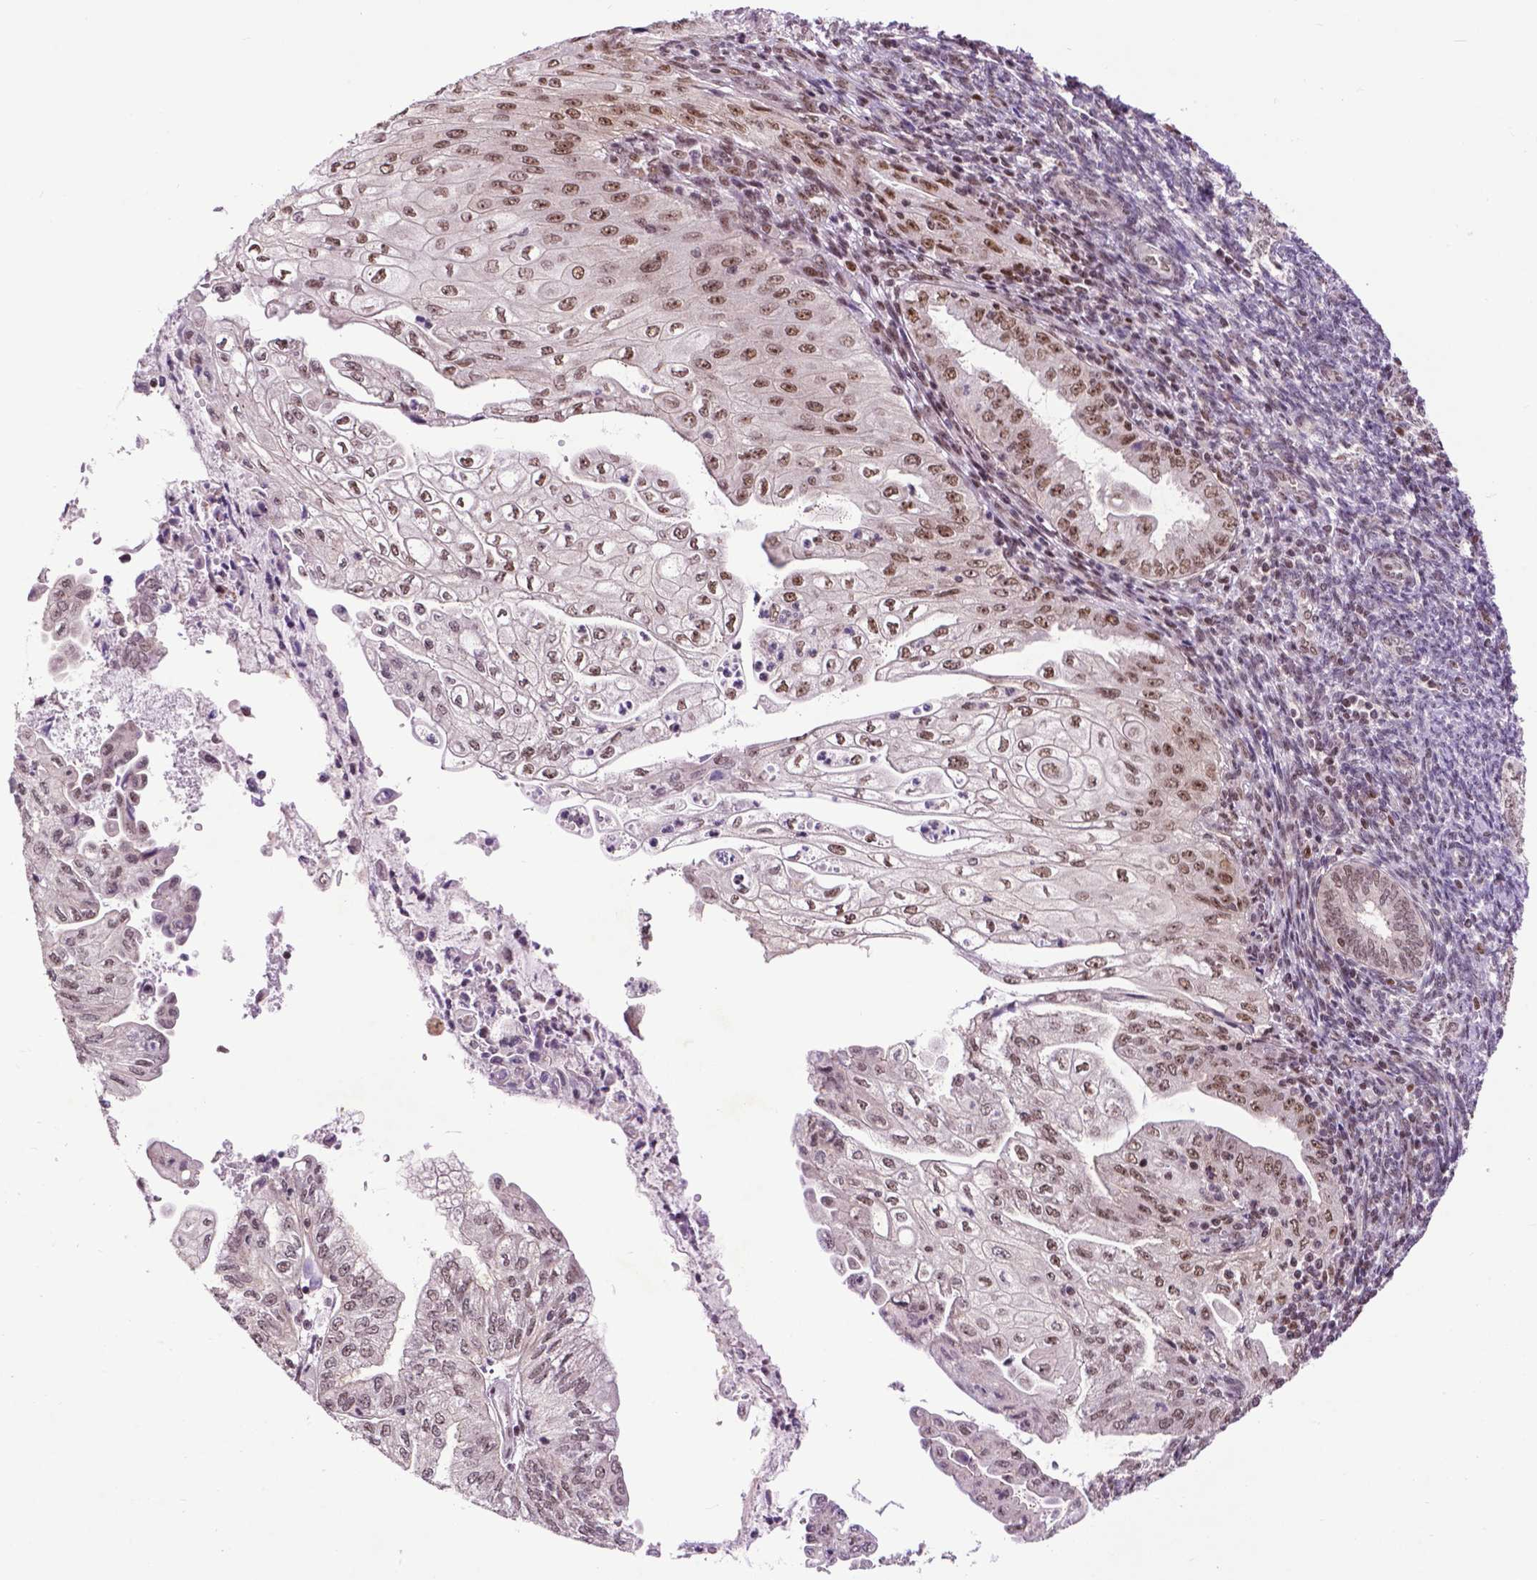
{"staining": {"intensity": "moderate", "quantity": "25%-75%", "location": "nuclear"}, "tissue": "endometrial cancer", "cell_type": "Tumor cells", "image_type": "cancer", "snomed": [{"axis": "morphology", "description": "Adenocarcinoma, NOS"}, {"axis": "topography", "description": "Endometrium"}], "caption": "Moderate nuclear positivity for a protein is present in approximately 25%-75% of tumor cells of endometrial cancer (adenocarcinoma) using immunohistochemistry.", "gene": "EAF1", "patient": {"sex": "female", "age": 55}}